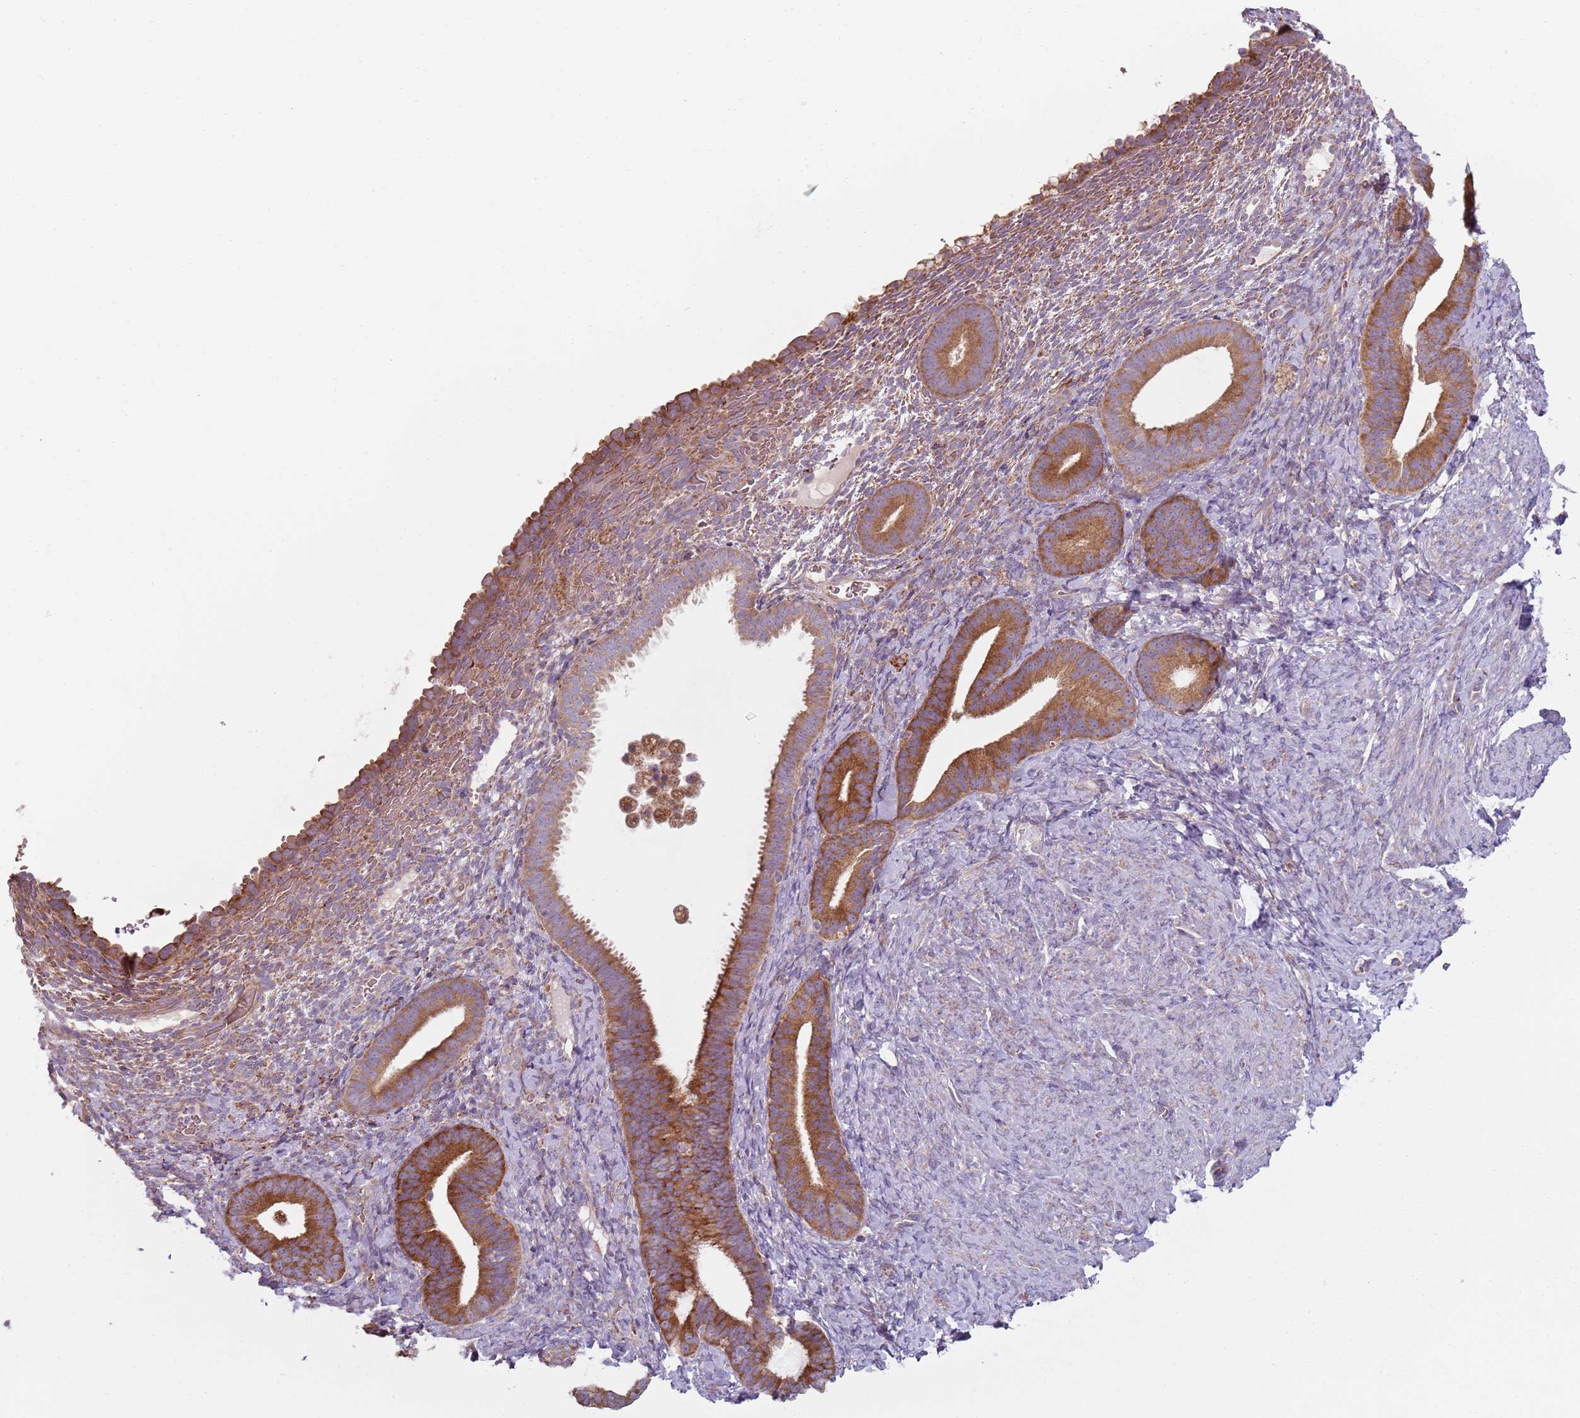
{"staining": {"intensity": "moderate", "quantity": "<25%", "location": "cytoplasmic/membranous"}, "tissue": "endometrium", "cell_type": "Cells in endometrial stroma", "image_type": "normal", "snomed": [{"axis": "morphology", "description": "Normal tissue, NOS"}, {"axis": "topography", "description": "Endometrium"}], "caption": "IHC of unremarkable endometrium demonstrates low levels of moderate cytoplasmic/membranous positivity in approximately <25% of cells in endometrial stroma. The staining was performed using DAB (3,3'-diaminobenzidine) to visualize the protein expression in brown, while the nuclei were stained in blue with hematoxylin (Magnification: 20x).", "gene": "SPATA2", "patient": {"sex": "female", "age": 65}}